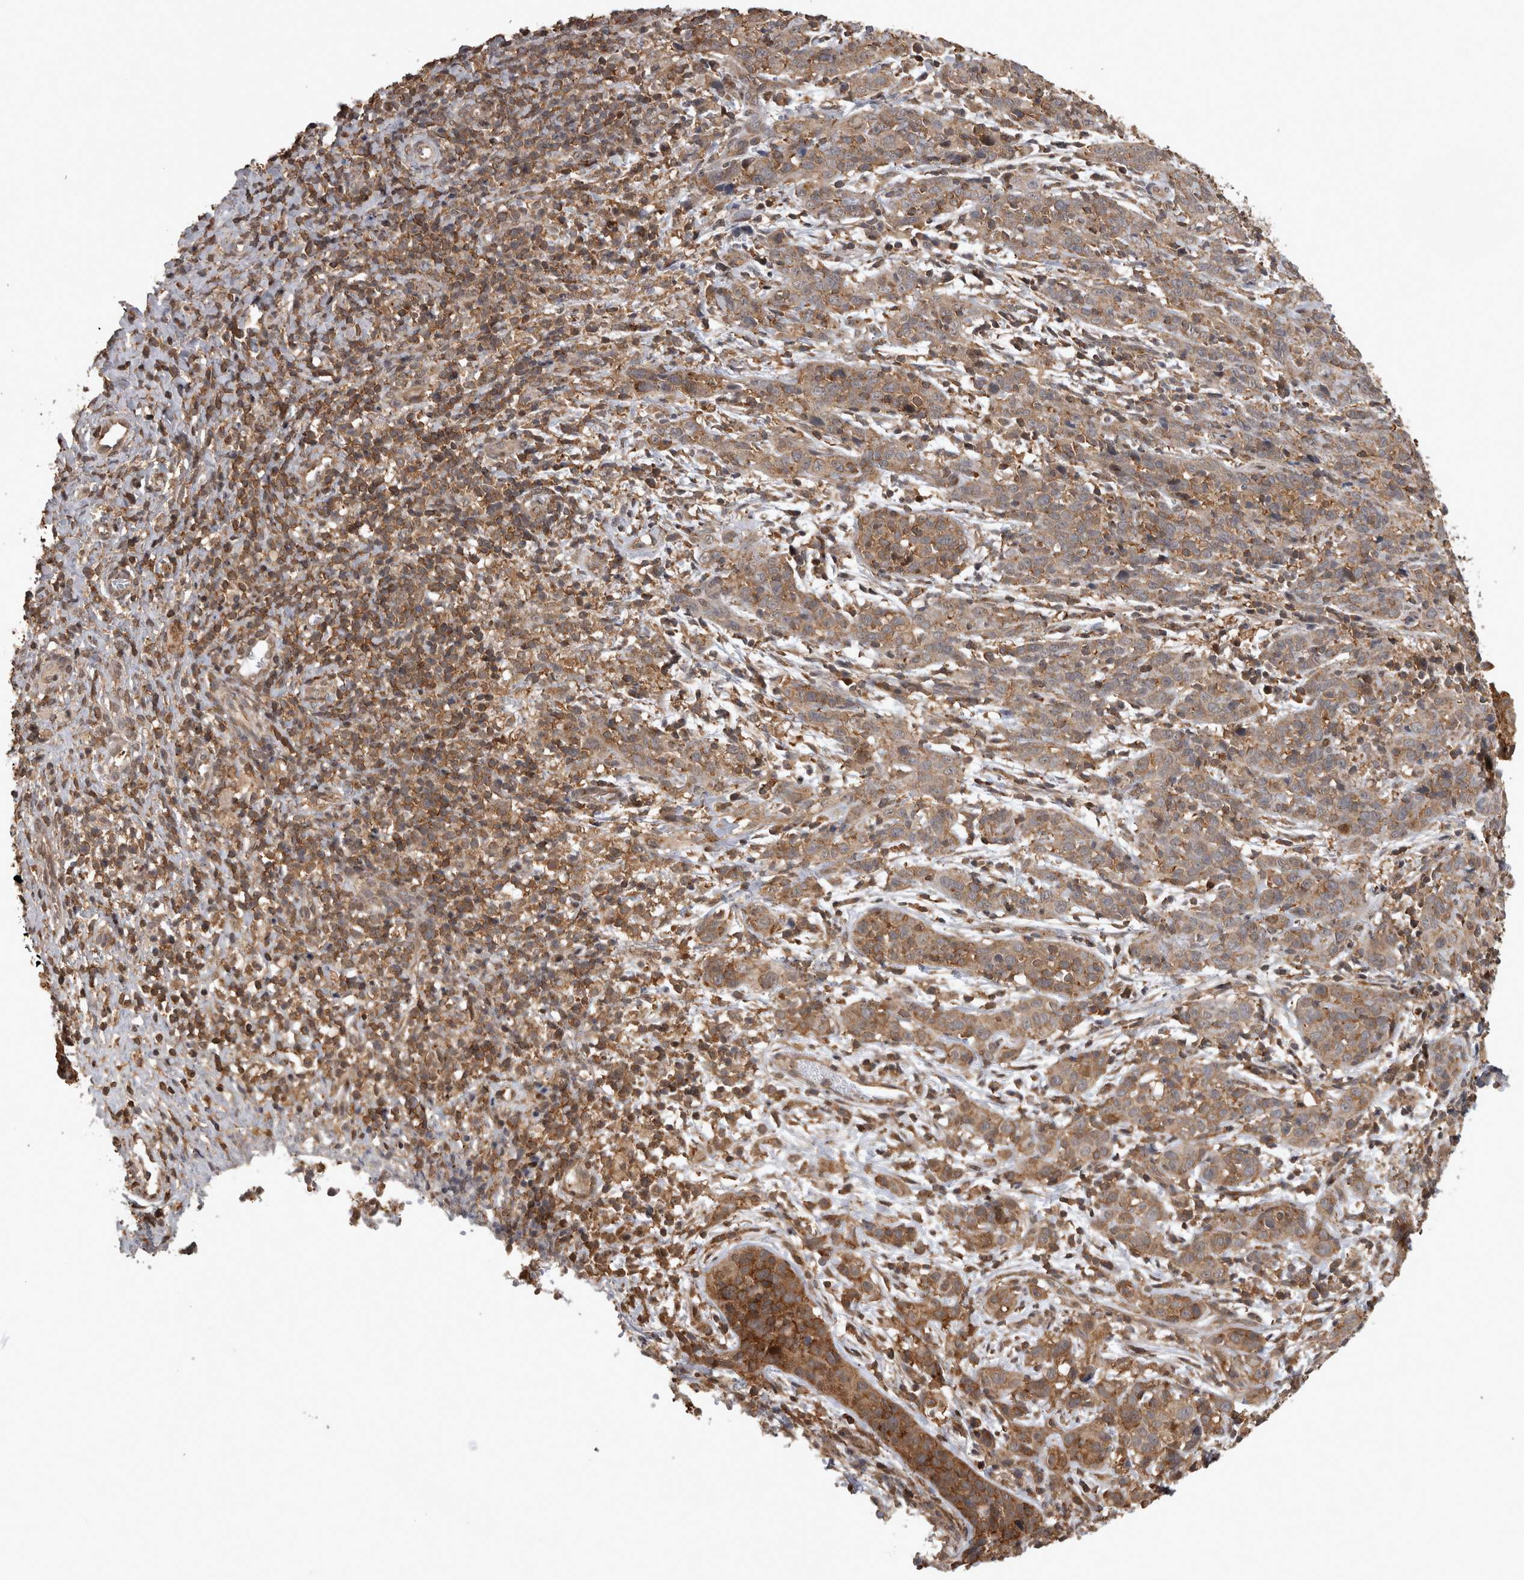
{"staining": {"intensity": "weak", "quantity": ">75%", "location": "cytoplasmic/membranous"}, "tissue": "cervical cancer", "cell_type": "Tumor cells", "image_type": "cancer", "snomed": [{"axis": "morphology", "description": "Squamous cell carcinoma, NOS"}, {"axis": "topography", "description": "Cervix"}], "caption": "Immunohistochemistry (DAB) staining of cervical cancer (squamous cell carcinoma) exhibits weak cytoplasmic/membranous protein expression in approximately >75% of tumor cells.", "gene": "ATXN2", "patient": {"sex": "female", "age": 46}}